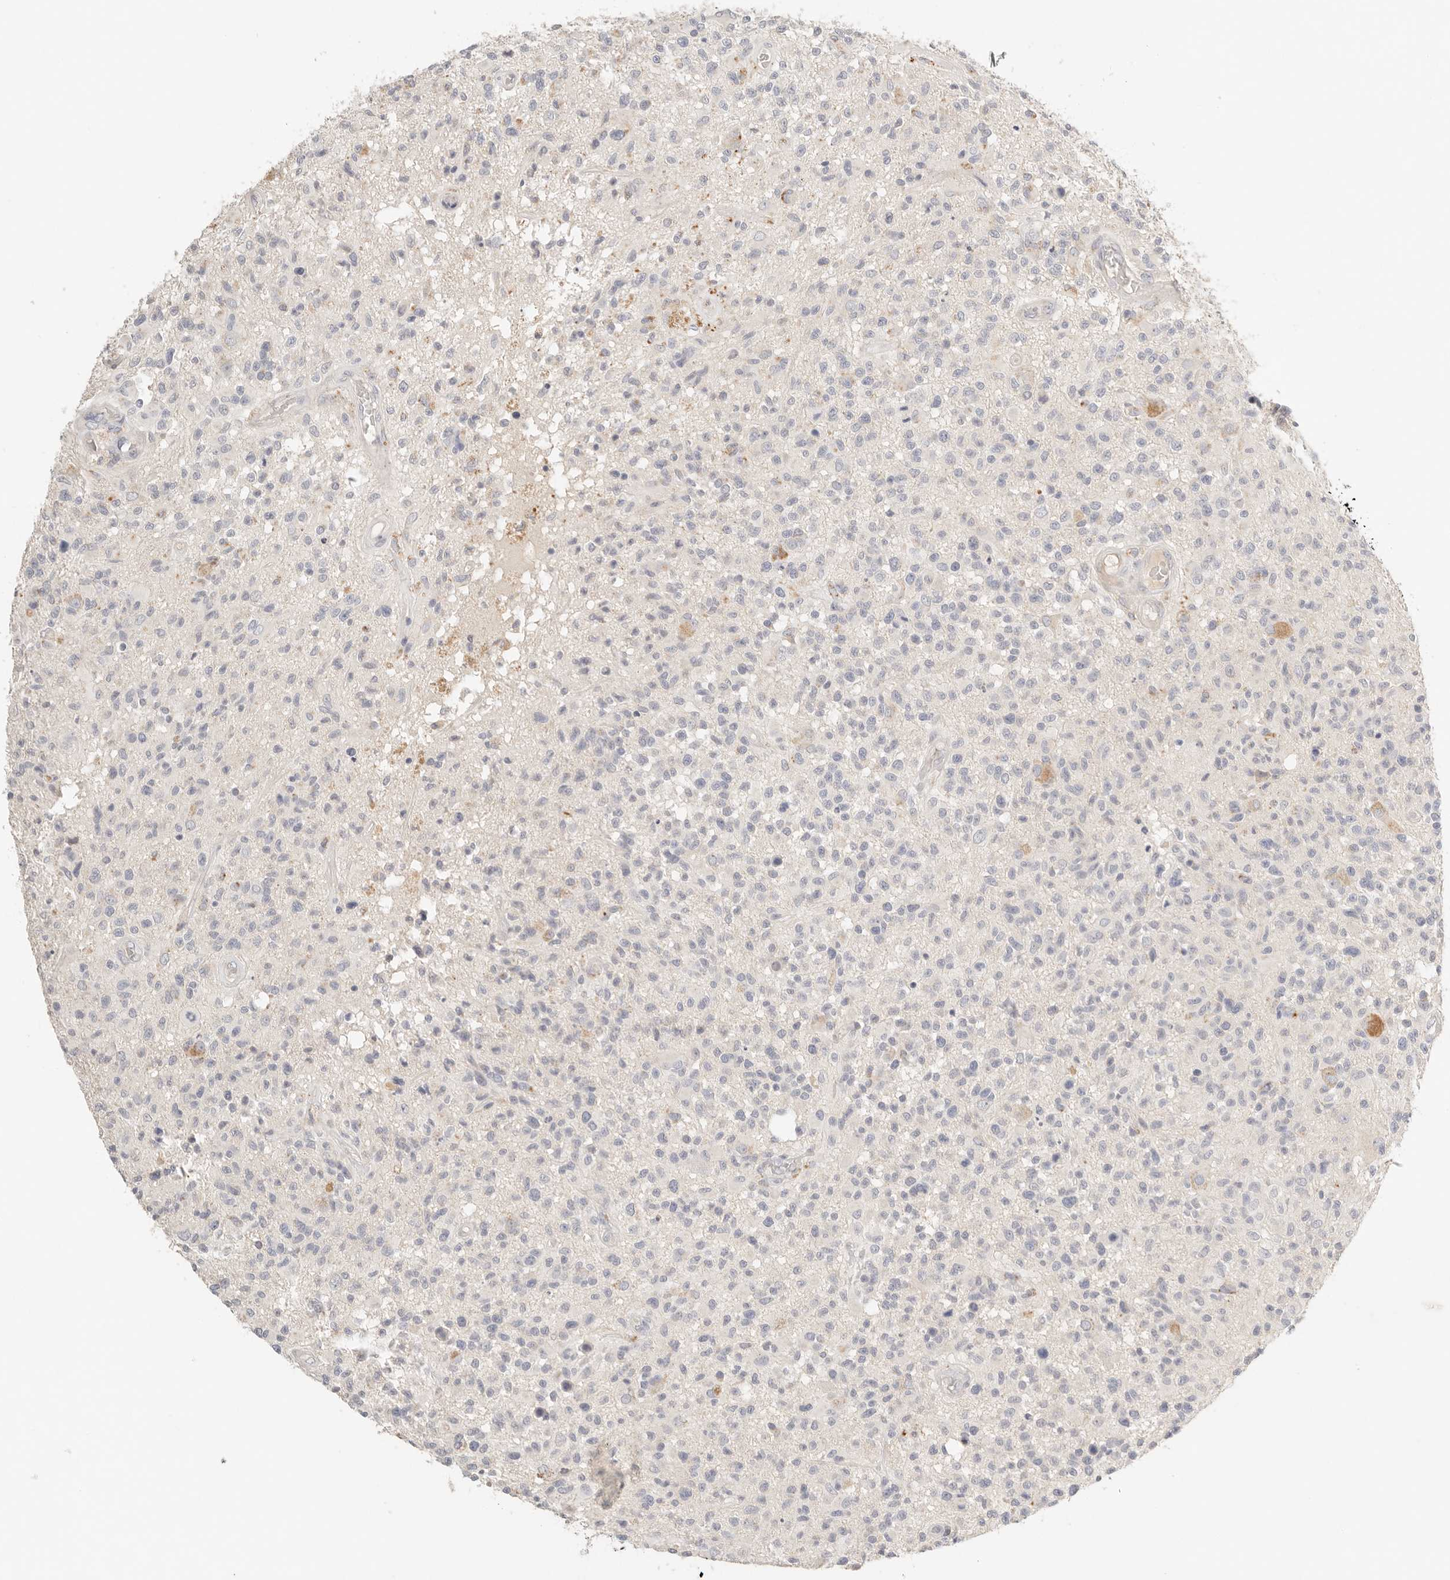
{"staining": {"intensity": "negative", "quantity": "none", "location": "none"}, "tissue": "glioma", "cell_type": "Tumor cells", "image_type": "cancer", "snomed": [{"axis": "morphology", "description": "Glioma, malignant, High grade"}, {"axis": "morphology", "description": "Glioblastoma, NOS"}, {"axis": "topography", "description": "Brain"}], "caption": "Glioma stained for a protein using immunohistochemistry exhibits no staining tumor cells.", "gene": "CEP120", "patient": {"sex": "male", "age": 60}}